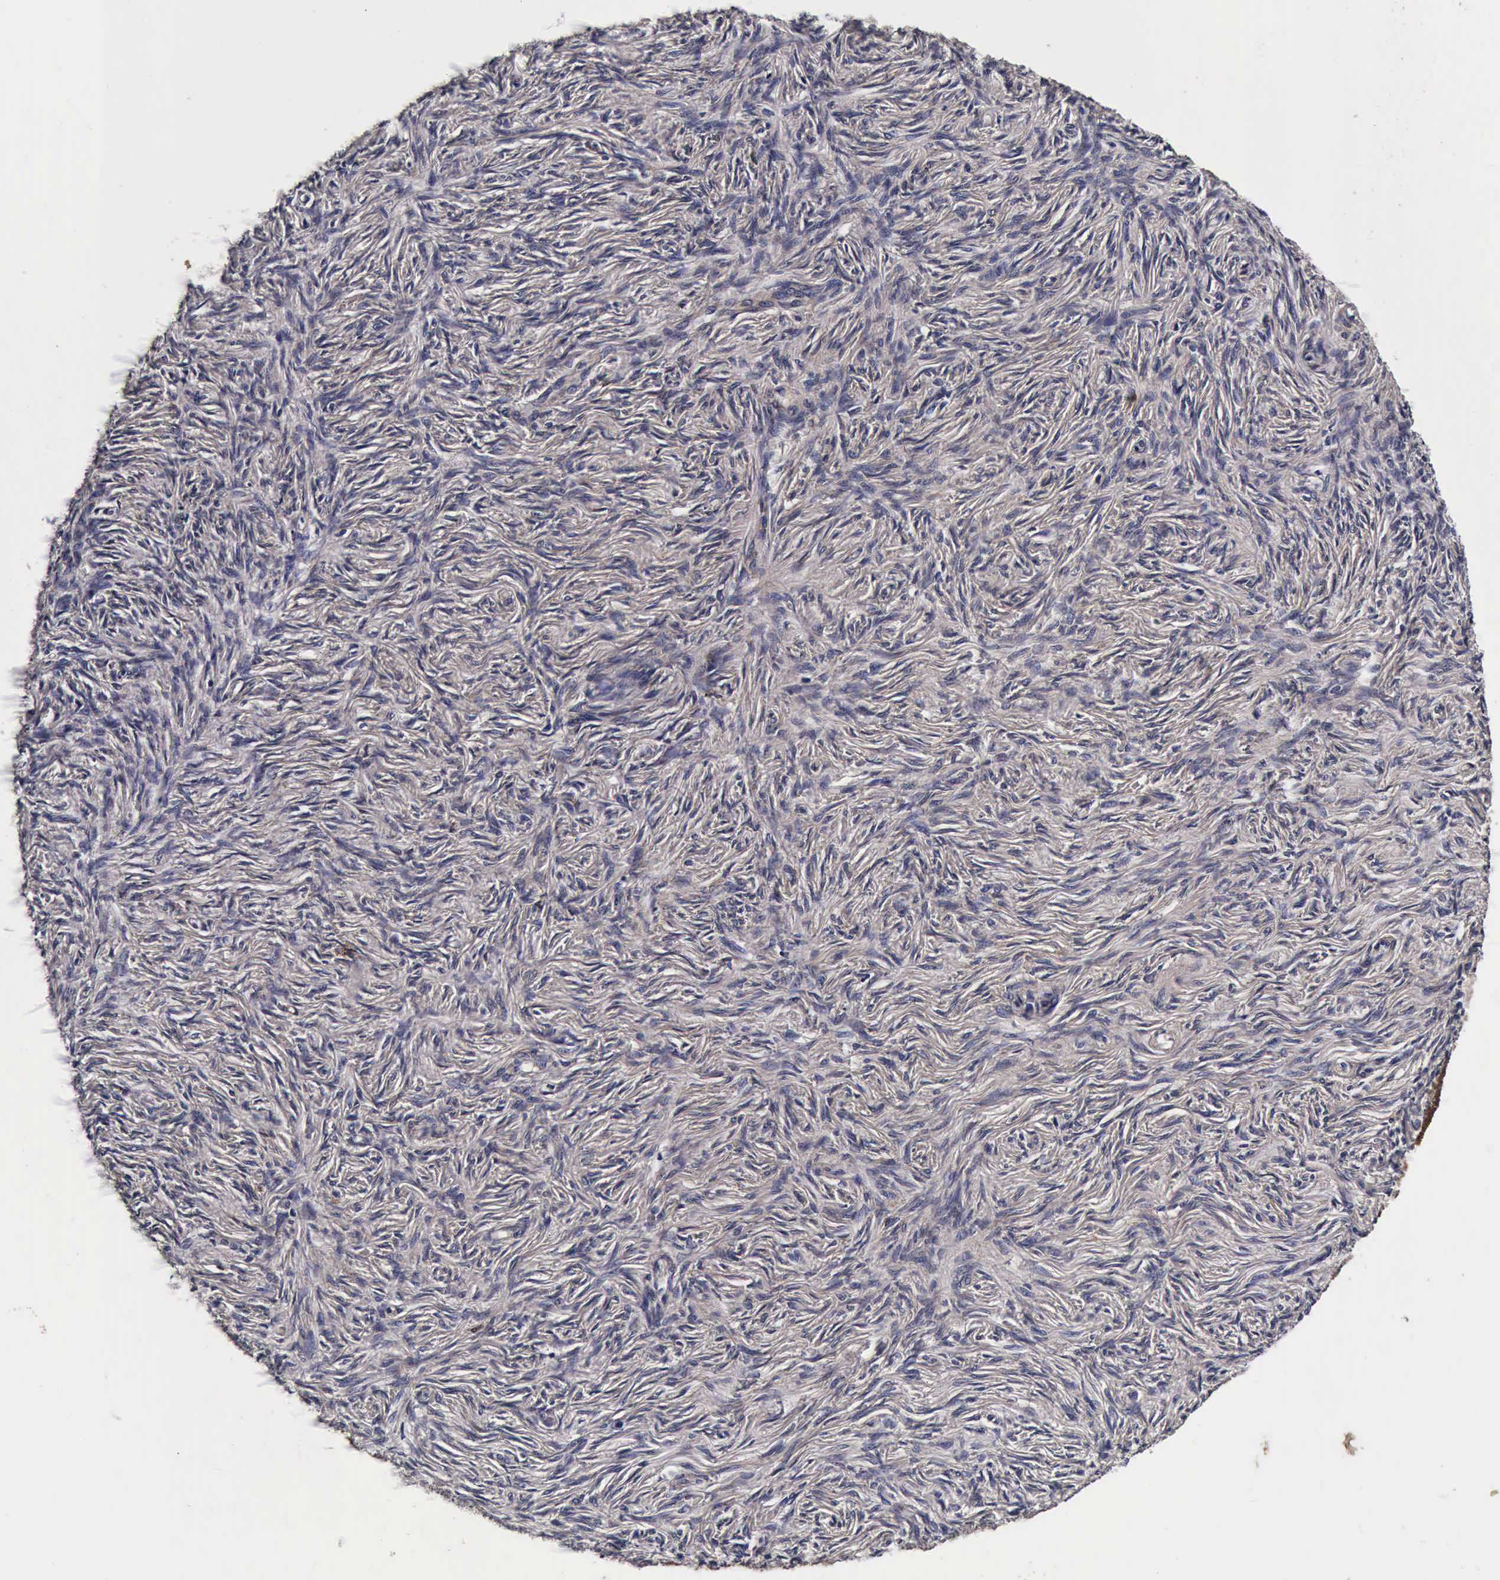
{"staining": {"intensity": "negative", "quantity": "none", "location": "none"}, "tissue": "ovarian cancer", "cell_type": "Tumor cells", "image_type": "cancer", "snomed": [{"axis": "morphology", "description": "Normal tissue, NOS"}, {"axis": "morphology", "description": "Cystadenocarcinoma, serous, NOS"}, {"axis": "topography", "description": "Ovary"}], "caption": "An immunohistochemistry (IHC) image of ovarian serous cystadenocarcinoma is shown. There is no staining in tumor cells of ovarian serous cystadenocarcinoma.", "gene": "CST3", "patient": {"sex": "female", "age": 62}}